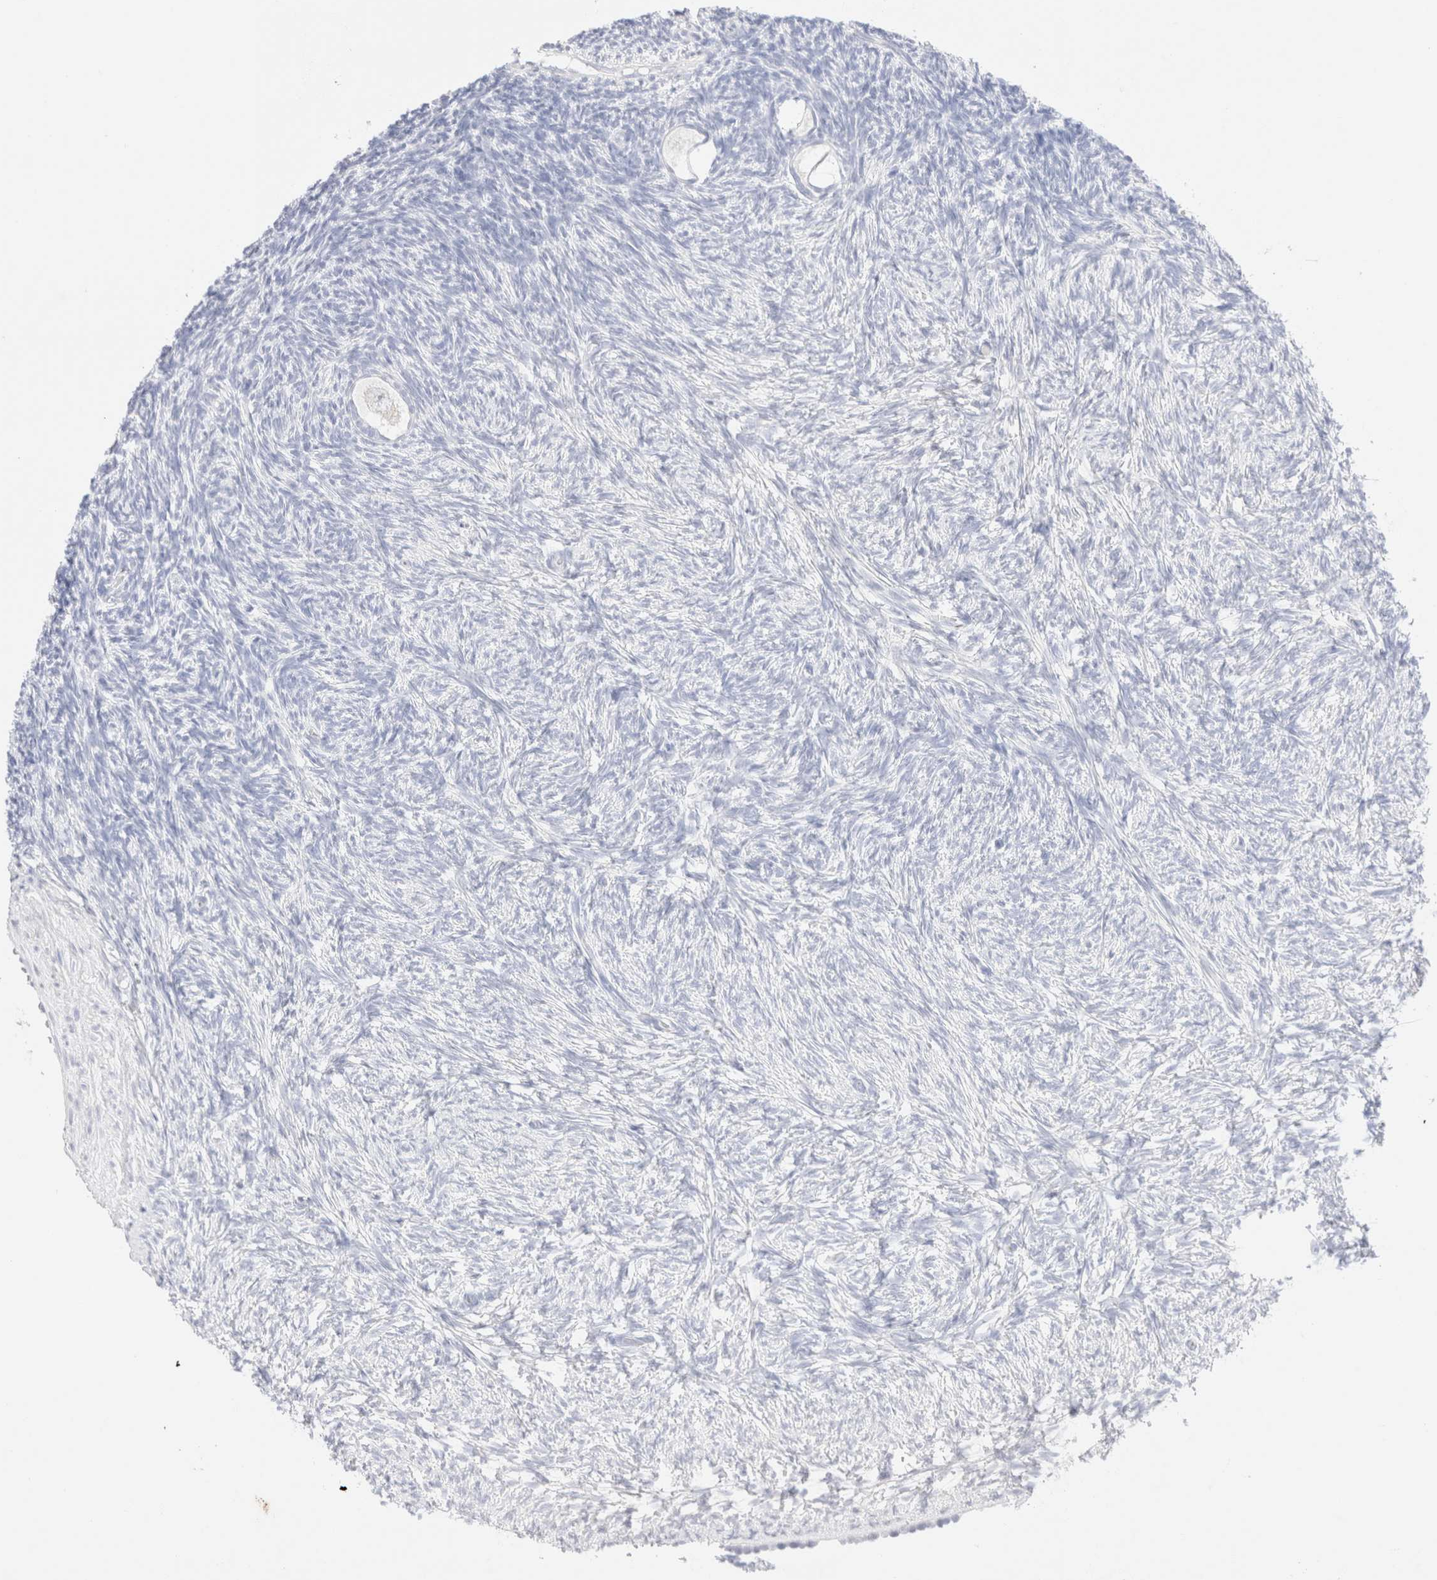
{"staining": {"intensity": "negative", "quantity": "none", "location": "none"}, "tissue": "ovary", "cell_type": "Follicle cells", "image_type": "normal", "snomed": [{"axis": "morphology", "description": "Normal tissue, NOS"}, {"axis": "topography", "description": "Ovary"}], "caption": "Immunohistochemical staining of normal human ovary exhibits no significant positivity in follicle cells. The staining was performed using DAB (3,3'-diaminobenzidine) to visualize the protein expression in brown, while the nuclei were stained in blue with hematoxylin (Magnification: 20x).", "gene": "KRT15", "patient": {"sex": "female", "age": 34}}